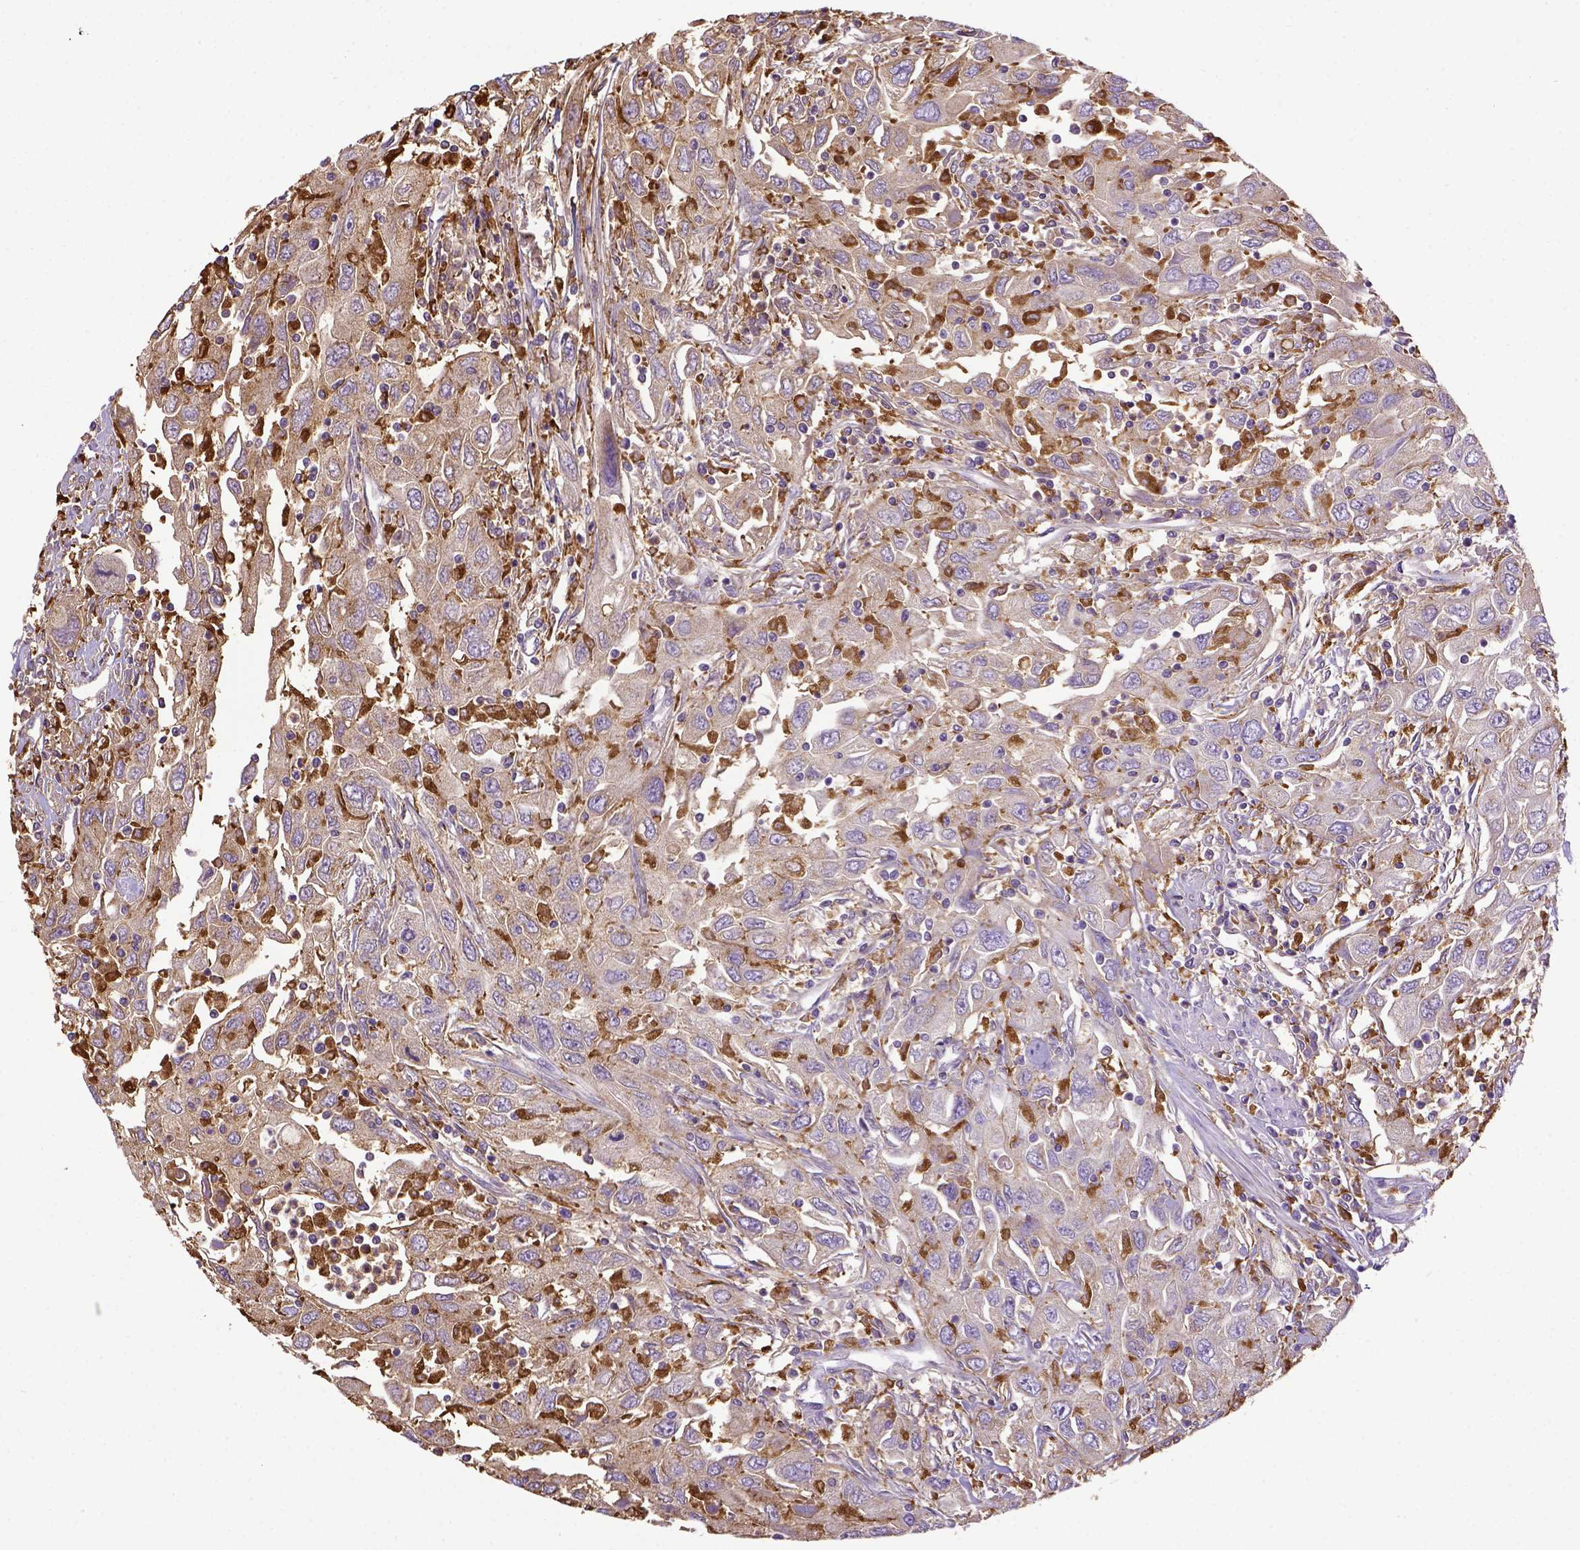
{"staining": {"intensity": "negative", "quantity": "none", "location": "none"}, "tissue": "urothelial cancer", "cell_type": "Tumor cells", "image_type": "cancer", "snomed": [{"axis": "morphology", "description": "Urothelial carcinoma, High grade"}, {"axis": "topography", "description": "Urinary bladder"}], "caption": "High magnification brightfield microscopy of high-grade urothelial carcinoma stained with DAB (brown) and counterstained with hematoxylin (blue): tumor cells show no significant expression.", "gene": "CD68", "patient": {"sex": "male", "age": 76}}